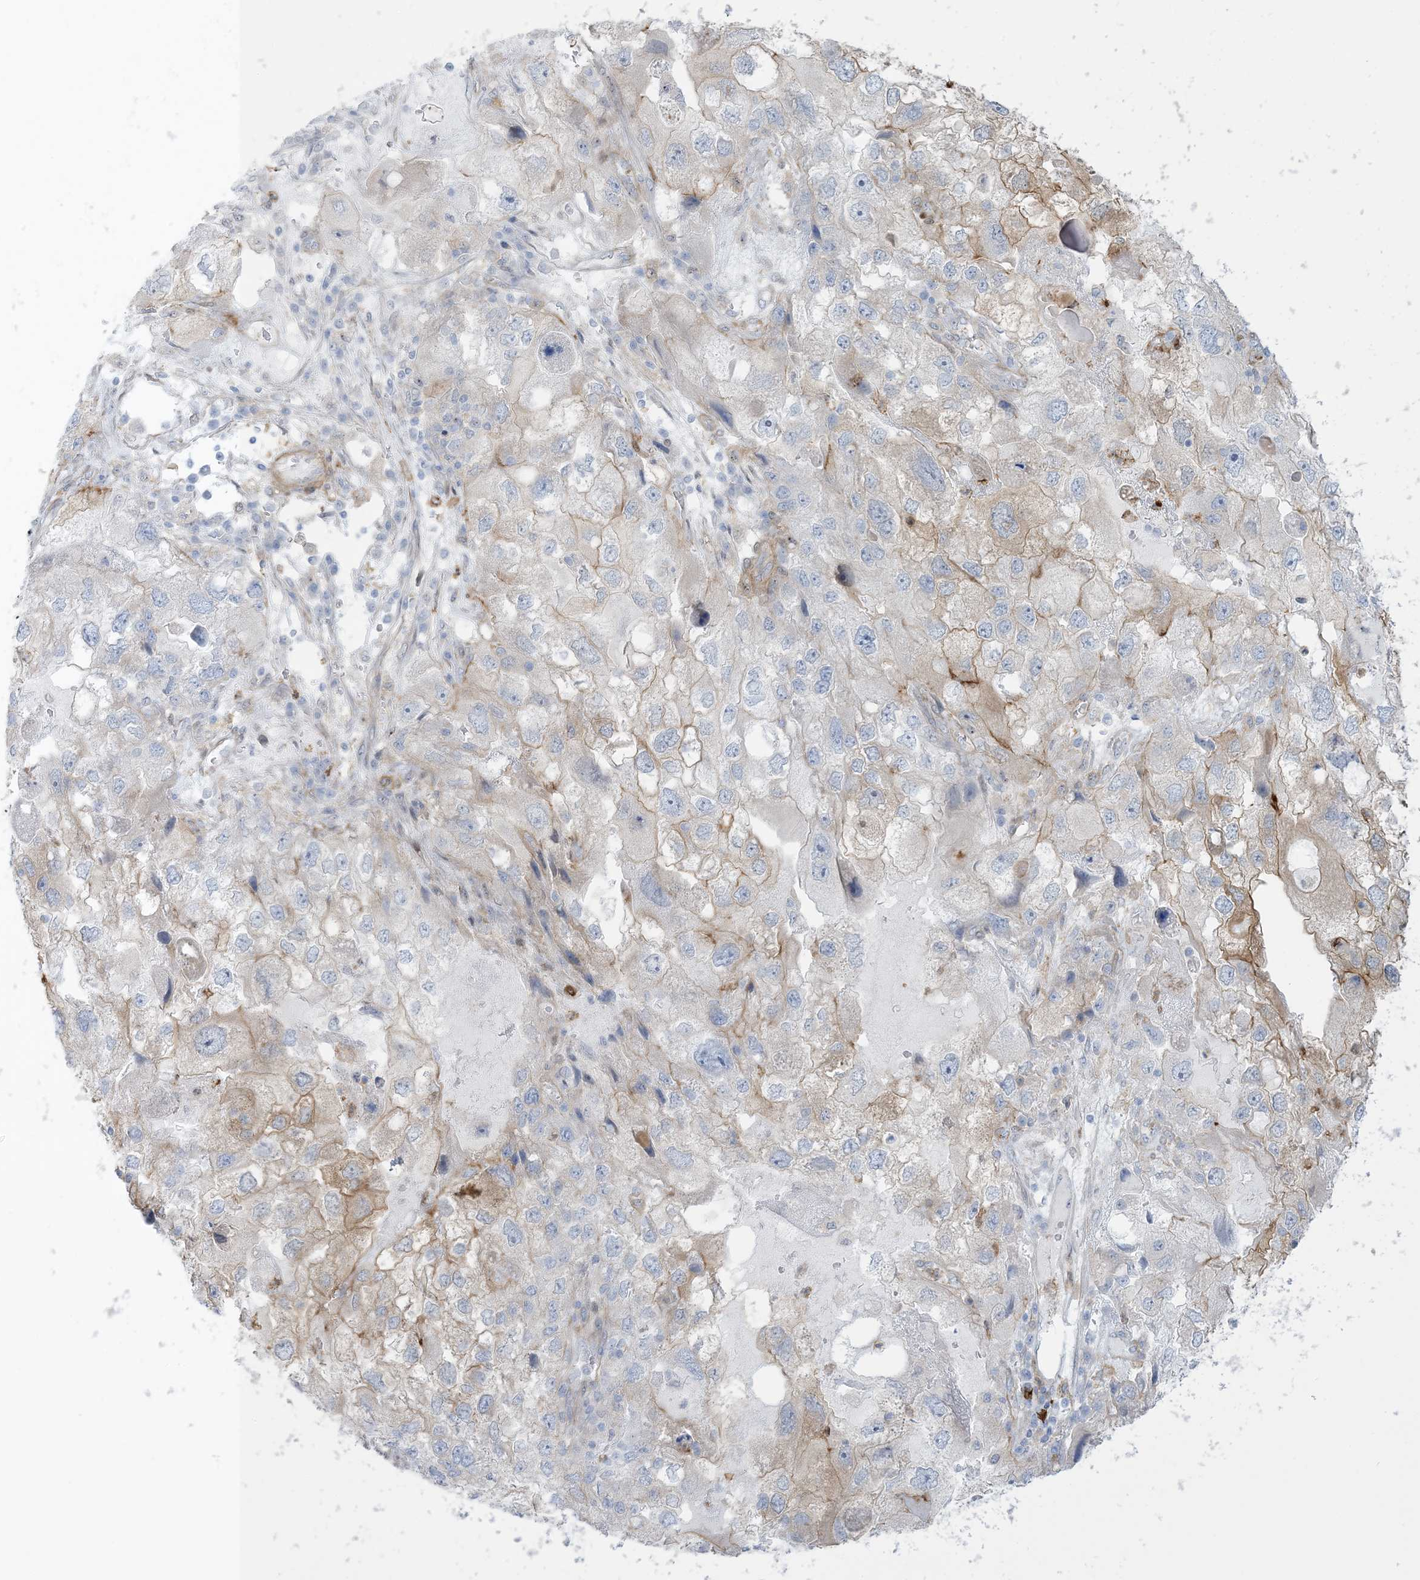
{"staining": {"intensity": "moderate", "quantity": "<25%", "location": "cytoplasmic/membranous"}, "tissue": "endometrial cancer", "cell_type": "Tumor cells", "image_type": "cancer", "snomed": [{"axis": "morphology", "description": "Adenocarcinoma, NOS"}, {"axis": "topography", "description": "Endometrium"}], "caption": "Approximately <25% of tumor cells in endometrial cancer show moderate cytoplasmic/membranous protein expression as visualized by brown immunohistochemical staining.", "gene": "ICMT", "patient": {"sex": "female", "age": 49}}